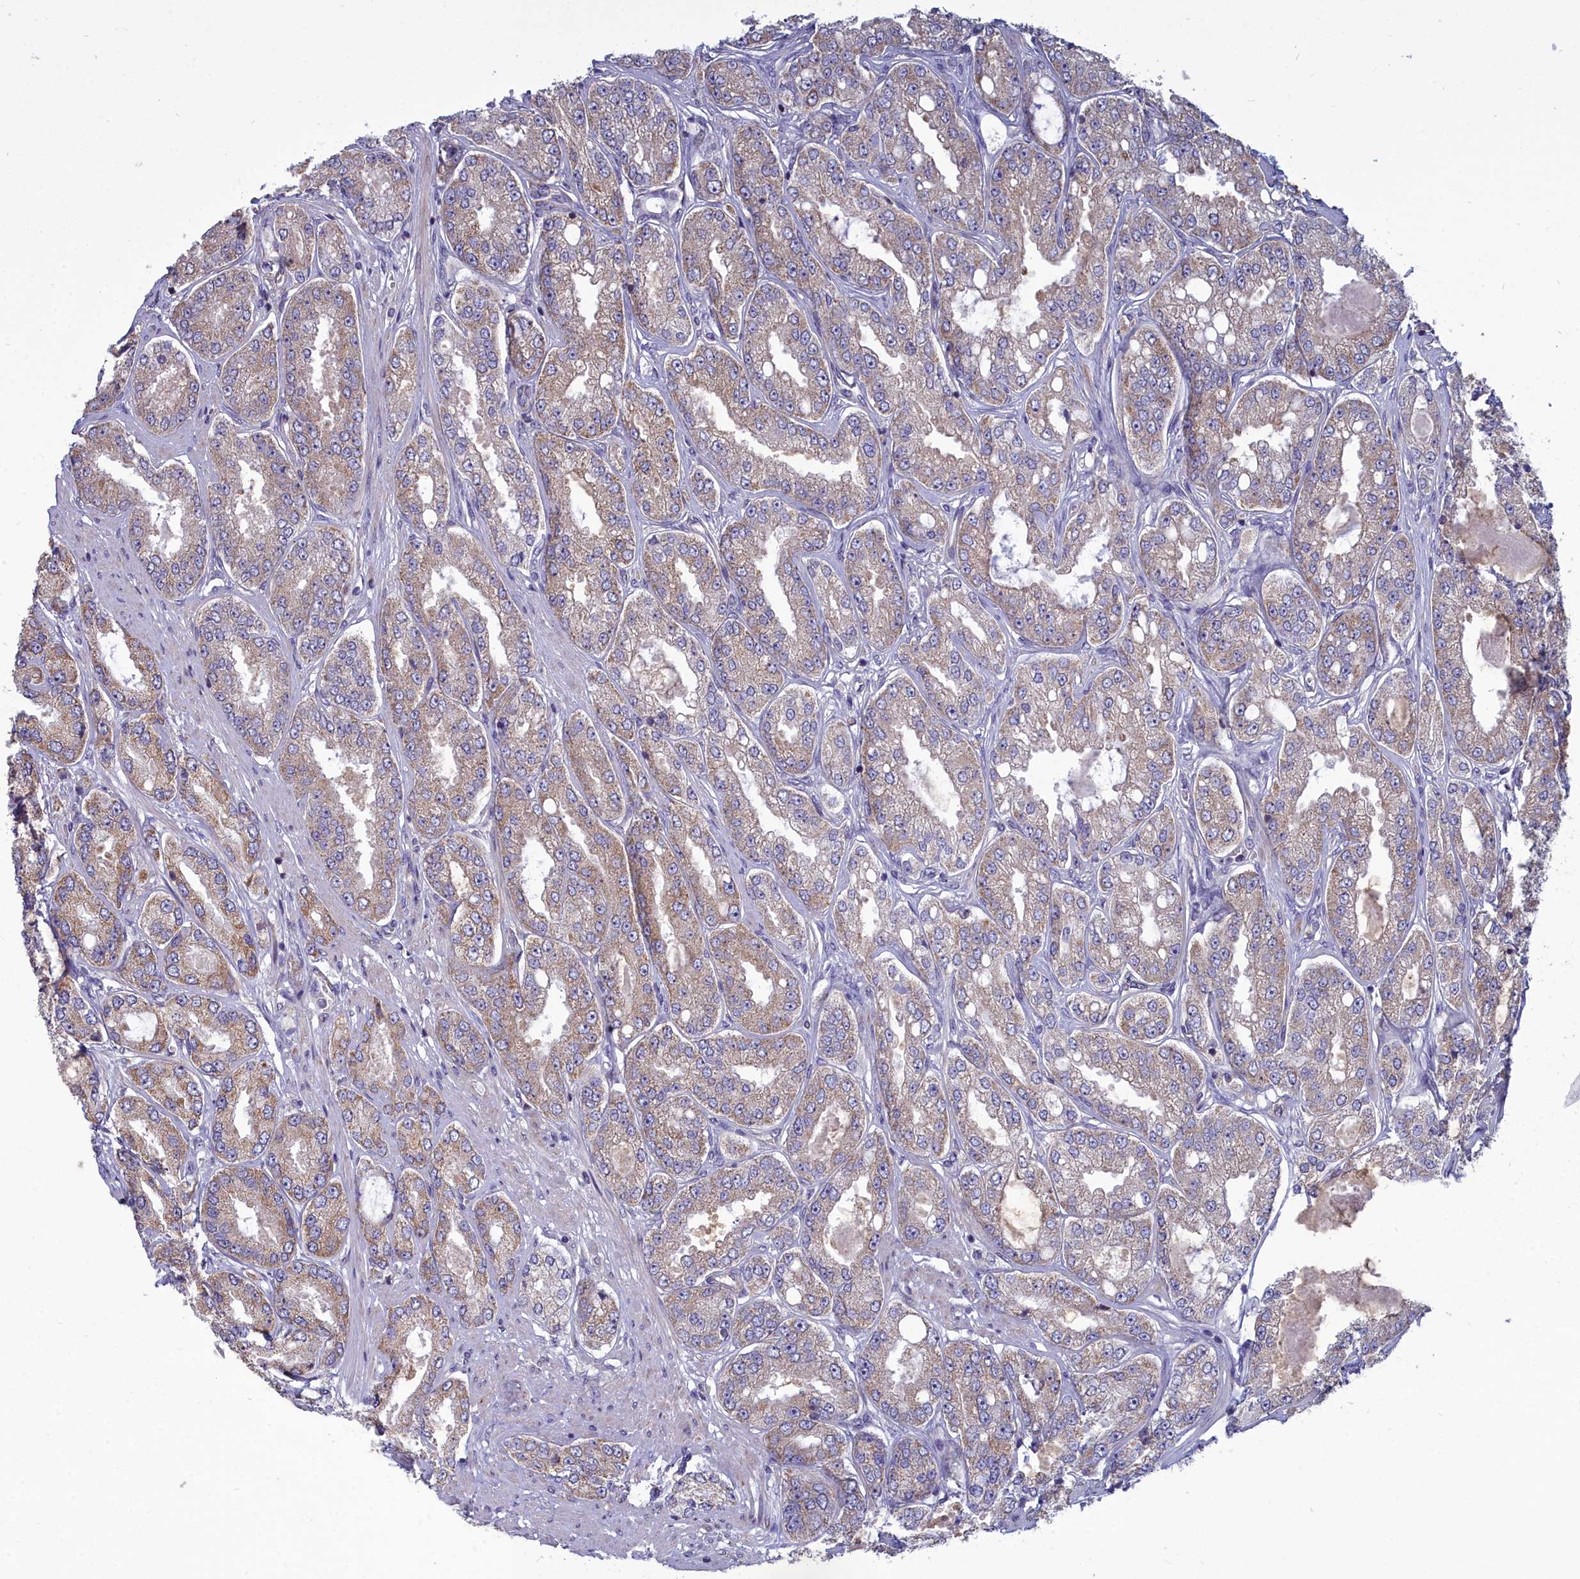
{"staining": {"intensity": "weak", "quantity": ">75%", "location": "cytoplasmic/membranous"}, "tissue": "prostate cancer", "cell_type": "Tumor cells", "image_type": "cancer", "snomed": [{"axis": "morphology", "description": "Adenocarcinoma, High grade"}, {"axis": "topography", "description": "Prostate"}], "caption": "Tumor cells reveal low levels of weak cytoplasmic/membranous expression in about >75% of cells in prostate cancer (high-grade adenocarcinoma).", "gene": "COX20", "patient": {"sex": "male", "age": 71}}